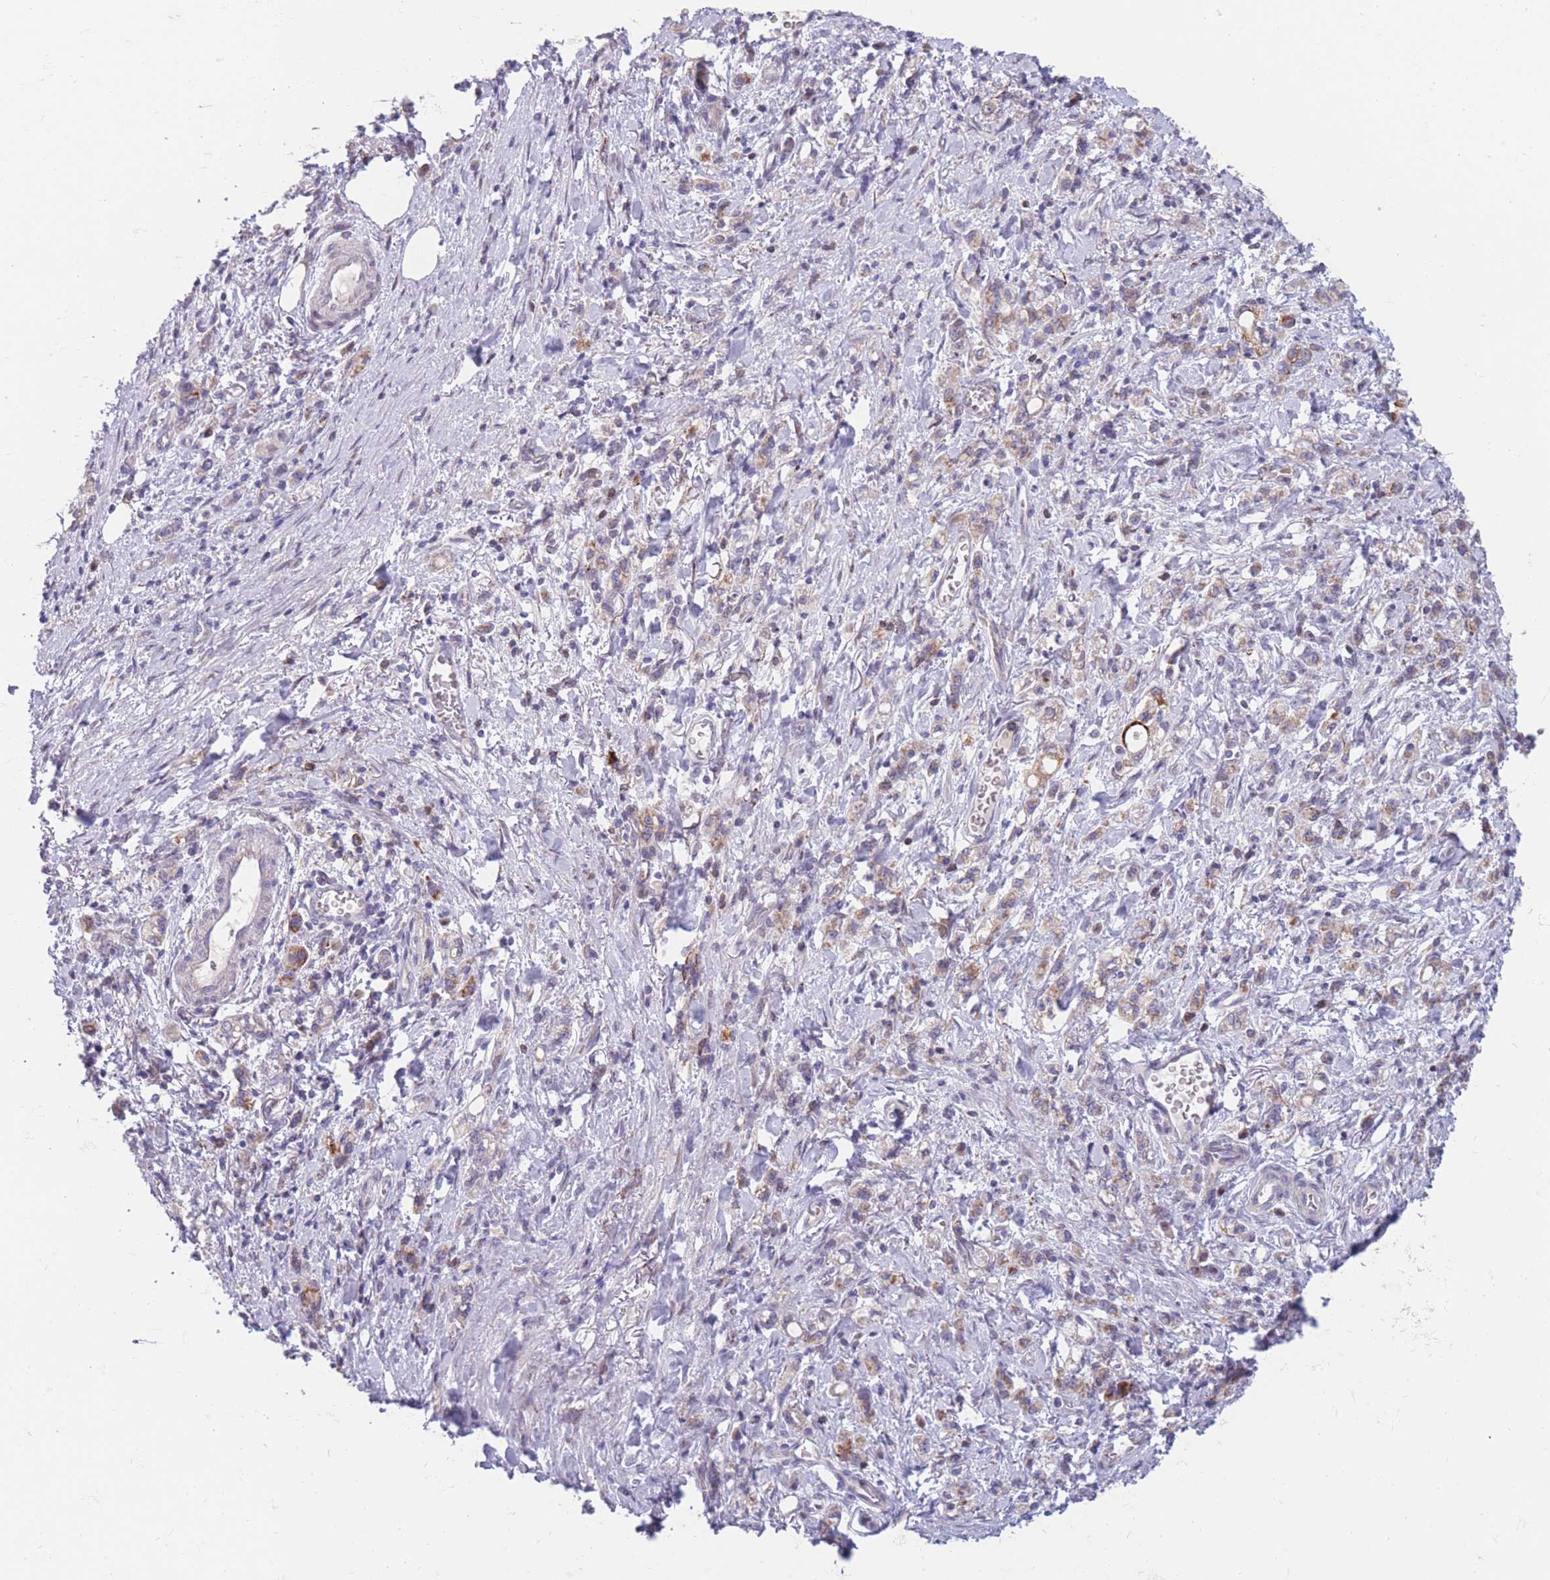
{"staining": {"intensity": "weak", "quantity": "<25%", "location": "cytoplasmic/membranous"}, "tissue": "stomach cancer", "cell_type": "Tumor cells", "image_type": "cancer", "snomed": [{"axis": "morphology", "description": "Adenocarcinoma, NOS"}, {"axis": "topography", "description": "Stomach"}], "caption": "Stomach adenocarcinoma was stained to show a protein in brown. There is no significant positivity in tumor cells.", "gene": "PDE4A", "patient": {"sex": "male", "age": 77}}